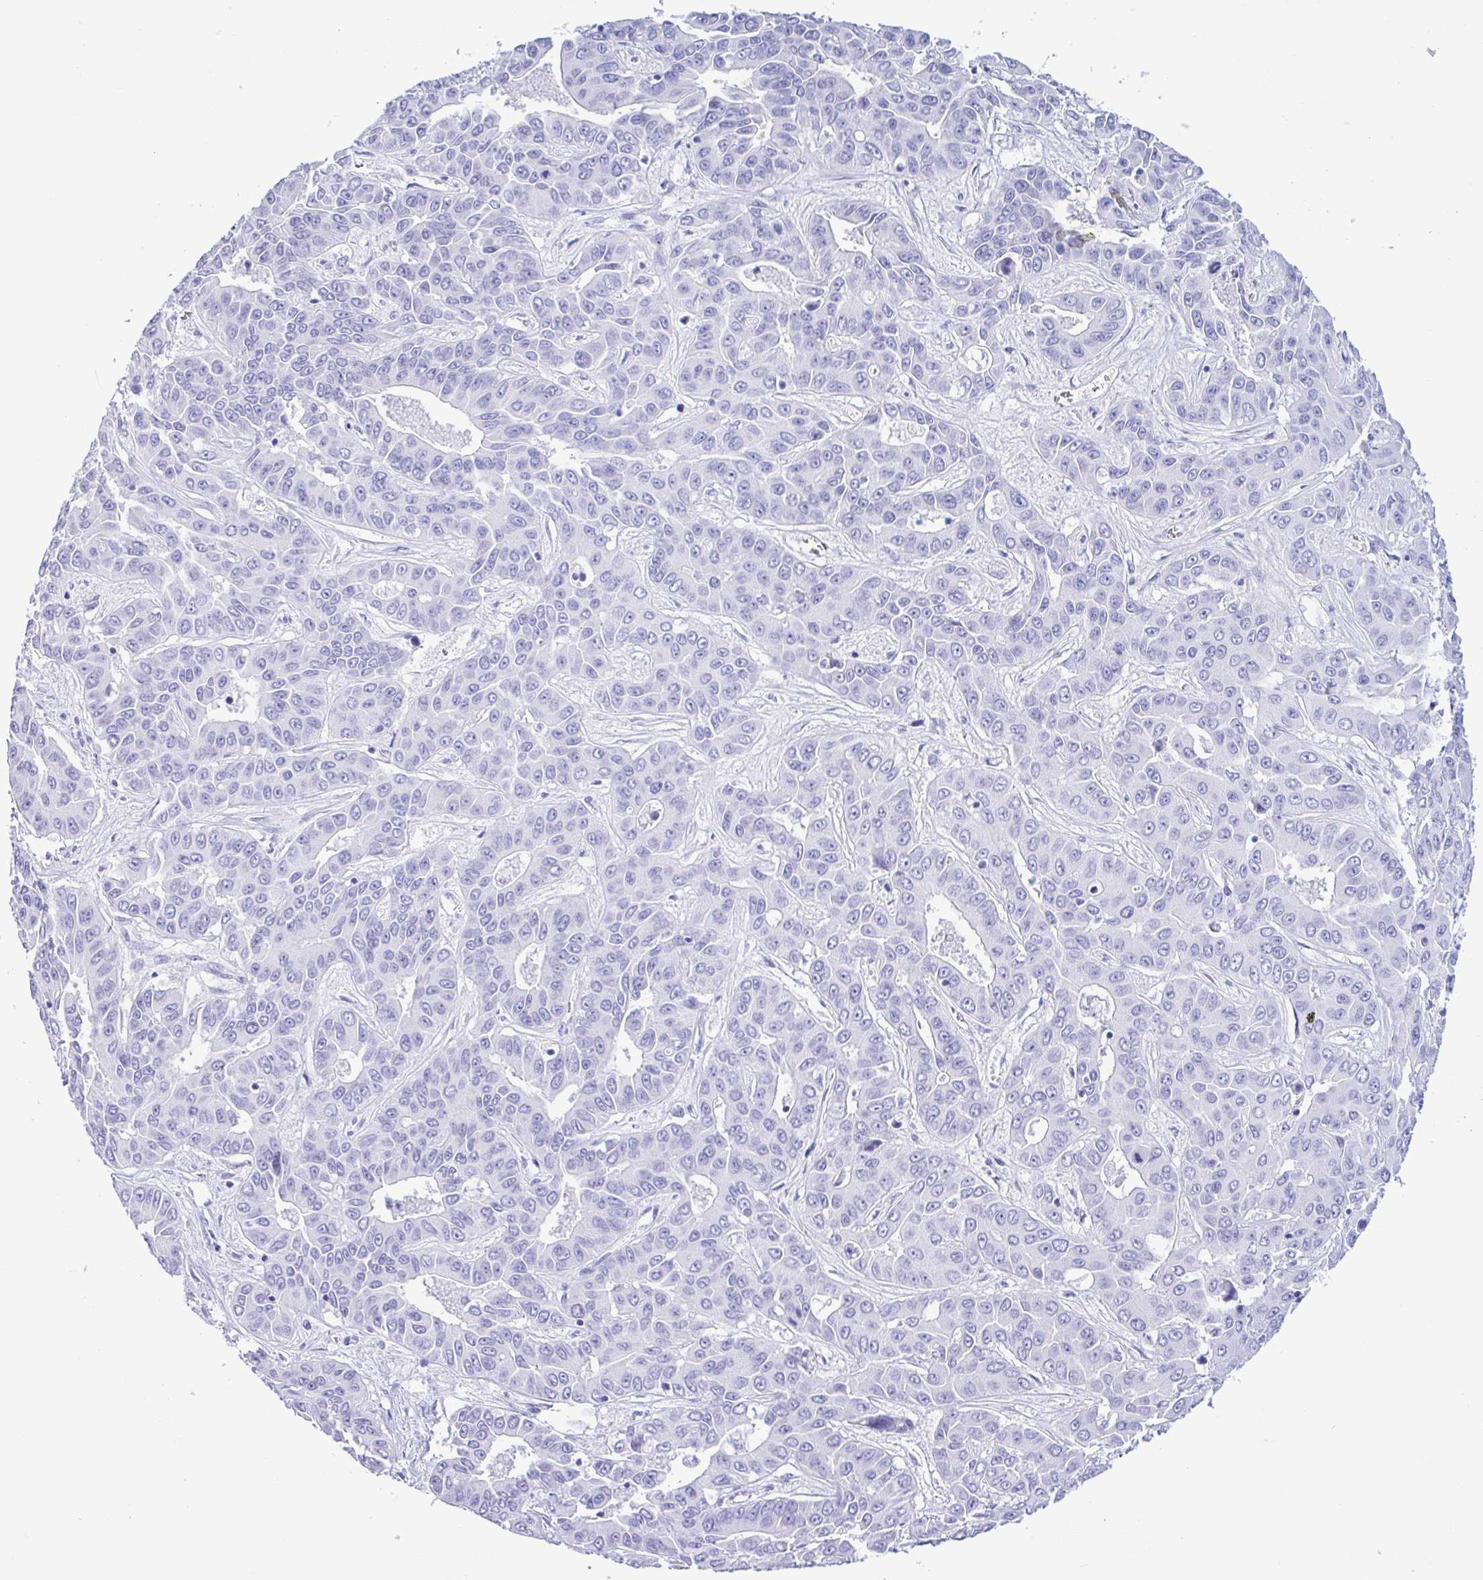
{"staining": {"intensity": "negative", "quantity": "none", "location": "none"}, "tissue": "liver cancer", "cell_type": "Tumor cells", "image_type": "cancer", "snomed": [{"axis": "morphology", "description": "Cholangiocarcinoma"}, {"axis": "topography", "description": "Liver"}], "caption": "DAB immunohistochemical staining of cholangiocarcinoma (liver) reveals no significant expression in tumor cells.", "gene": "MRGPRG", "patient": {"sex": "female", "age": 52}}